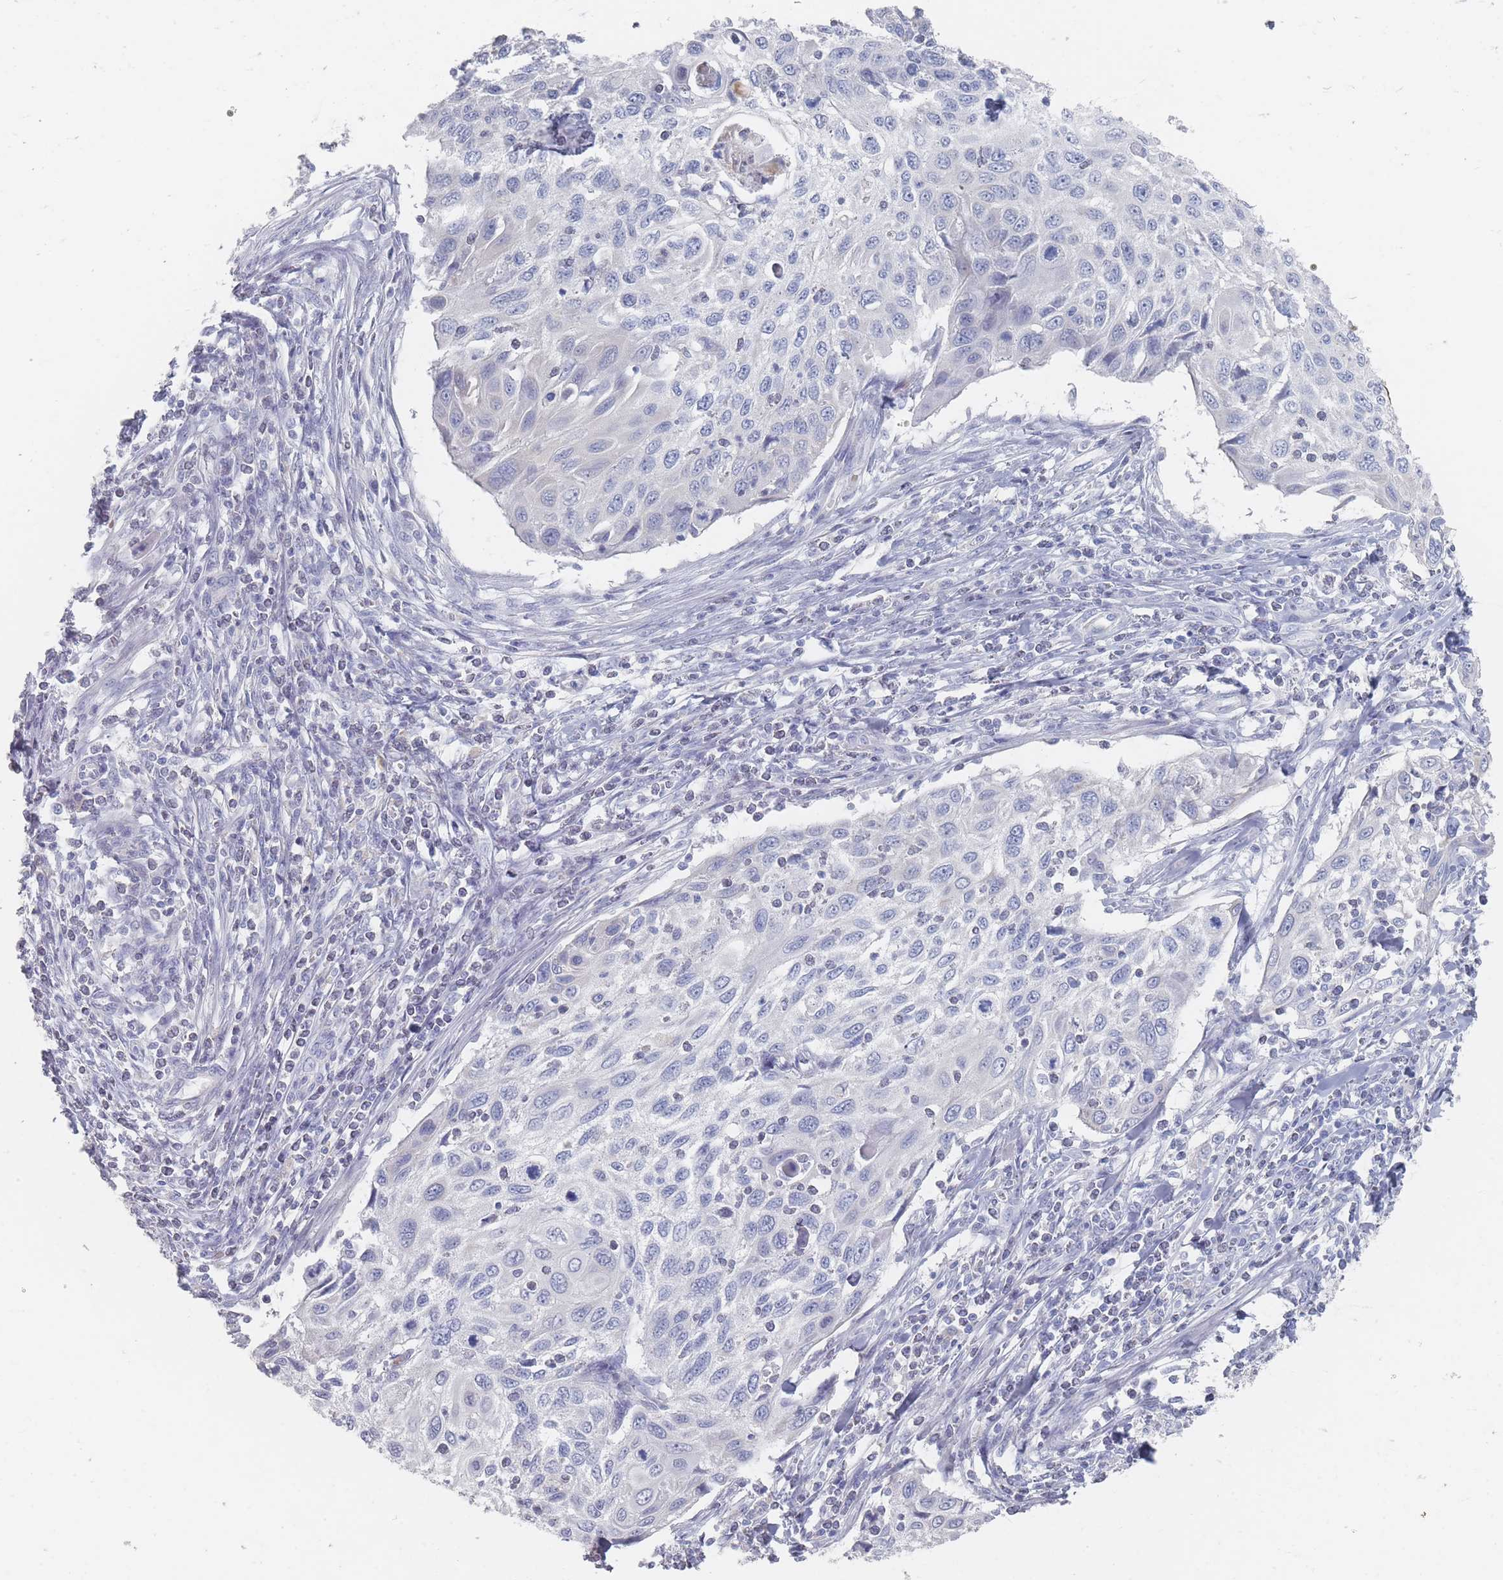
{"staining": {"intensity": "negative", "quantity": "none", "location": "none"}, "tissue": "cervical cancer", "cell_type": "Tumor cells", "image_type": "cancer", "snomed": [{"axis": "morphology", "description": "Squamous cell carcinoma, NOS"}, {"axis": "topography", "description": "Cervix"}], "caption": "A histopathology image of cervical squamous cell carcinoma stained for a protein exhibits no brown staining in tumor cells.", "gene": "HELZ2", "patient": {"sex": "female", "age": 70}}